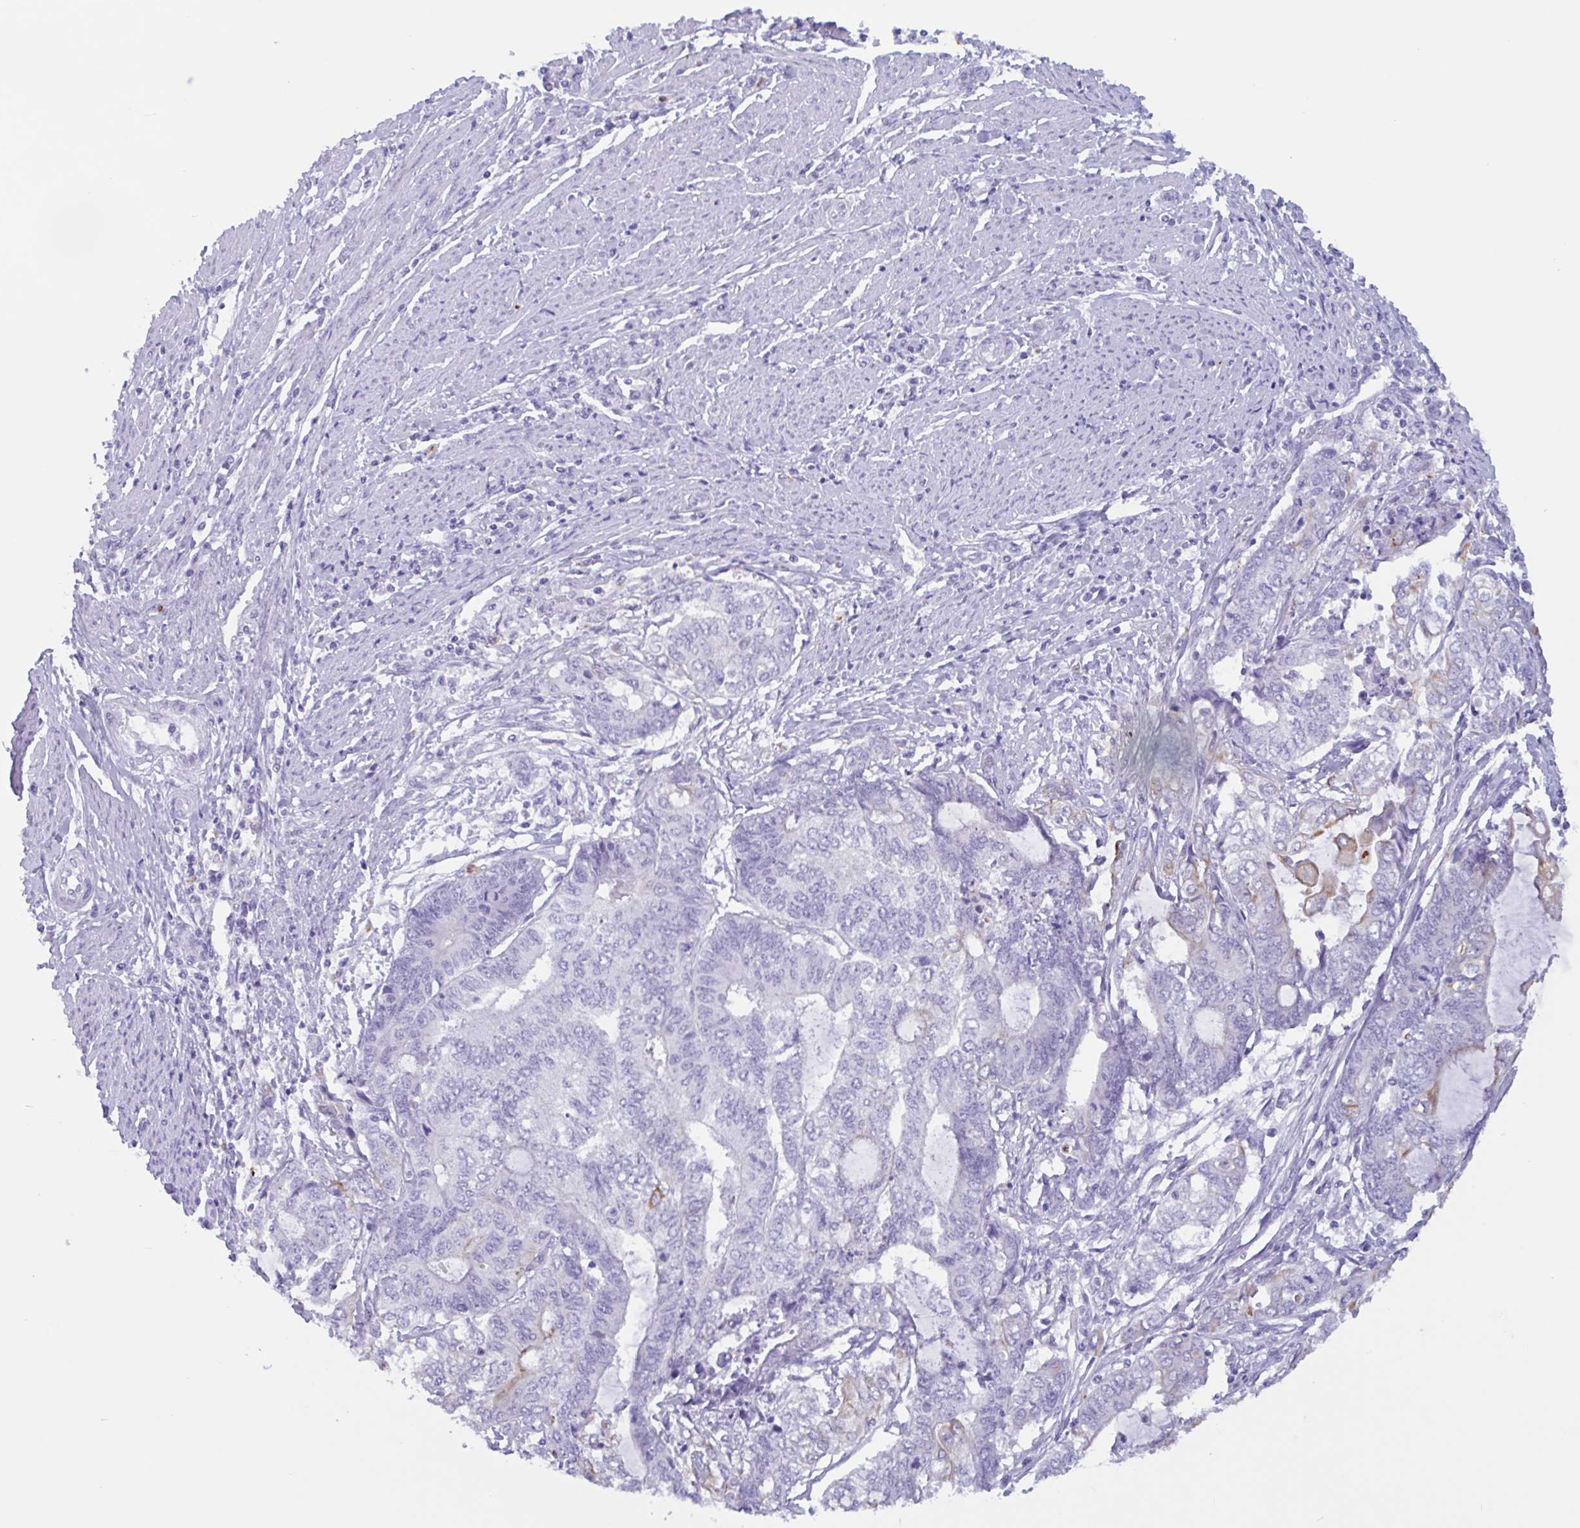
{"staining": {"intensity": "moderate", "quantity": "<25%", "location": "cytoplasmic/membranous"}, "tissue": "endometrial cancer", "cell_type": "Tumor cells", "image_type": "cancer", "snomed": [{"axis": "morphology", "description": "Adenocarcinoma, NOS"}, {"axis": "topography", "description": "Uterus"}, {"axis": "topography", "description": "Endometrium"}], "caption": "The histopathology image shows staining of endometrial cancer, revealing moderate cytoplasmic/membranous protein expression (brown color) within tumor cells.", "gene": "DTWD2", "patient": {"sex": "female", "age": 70}}